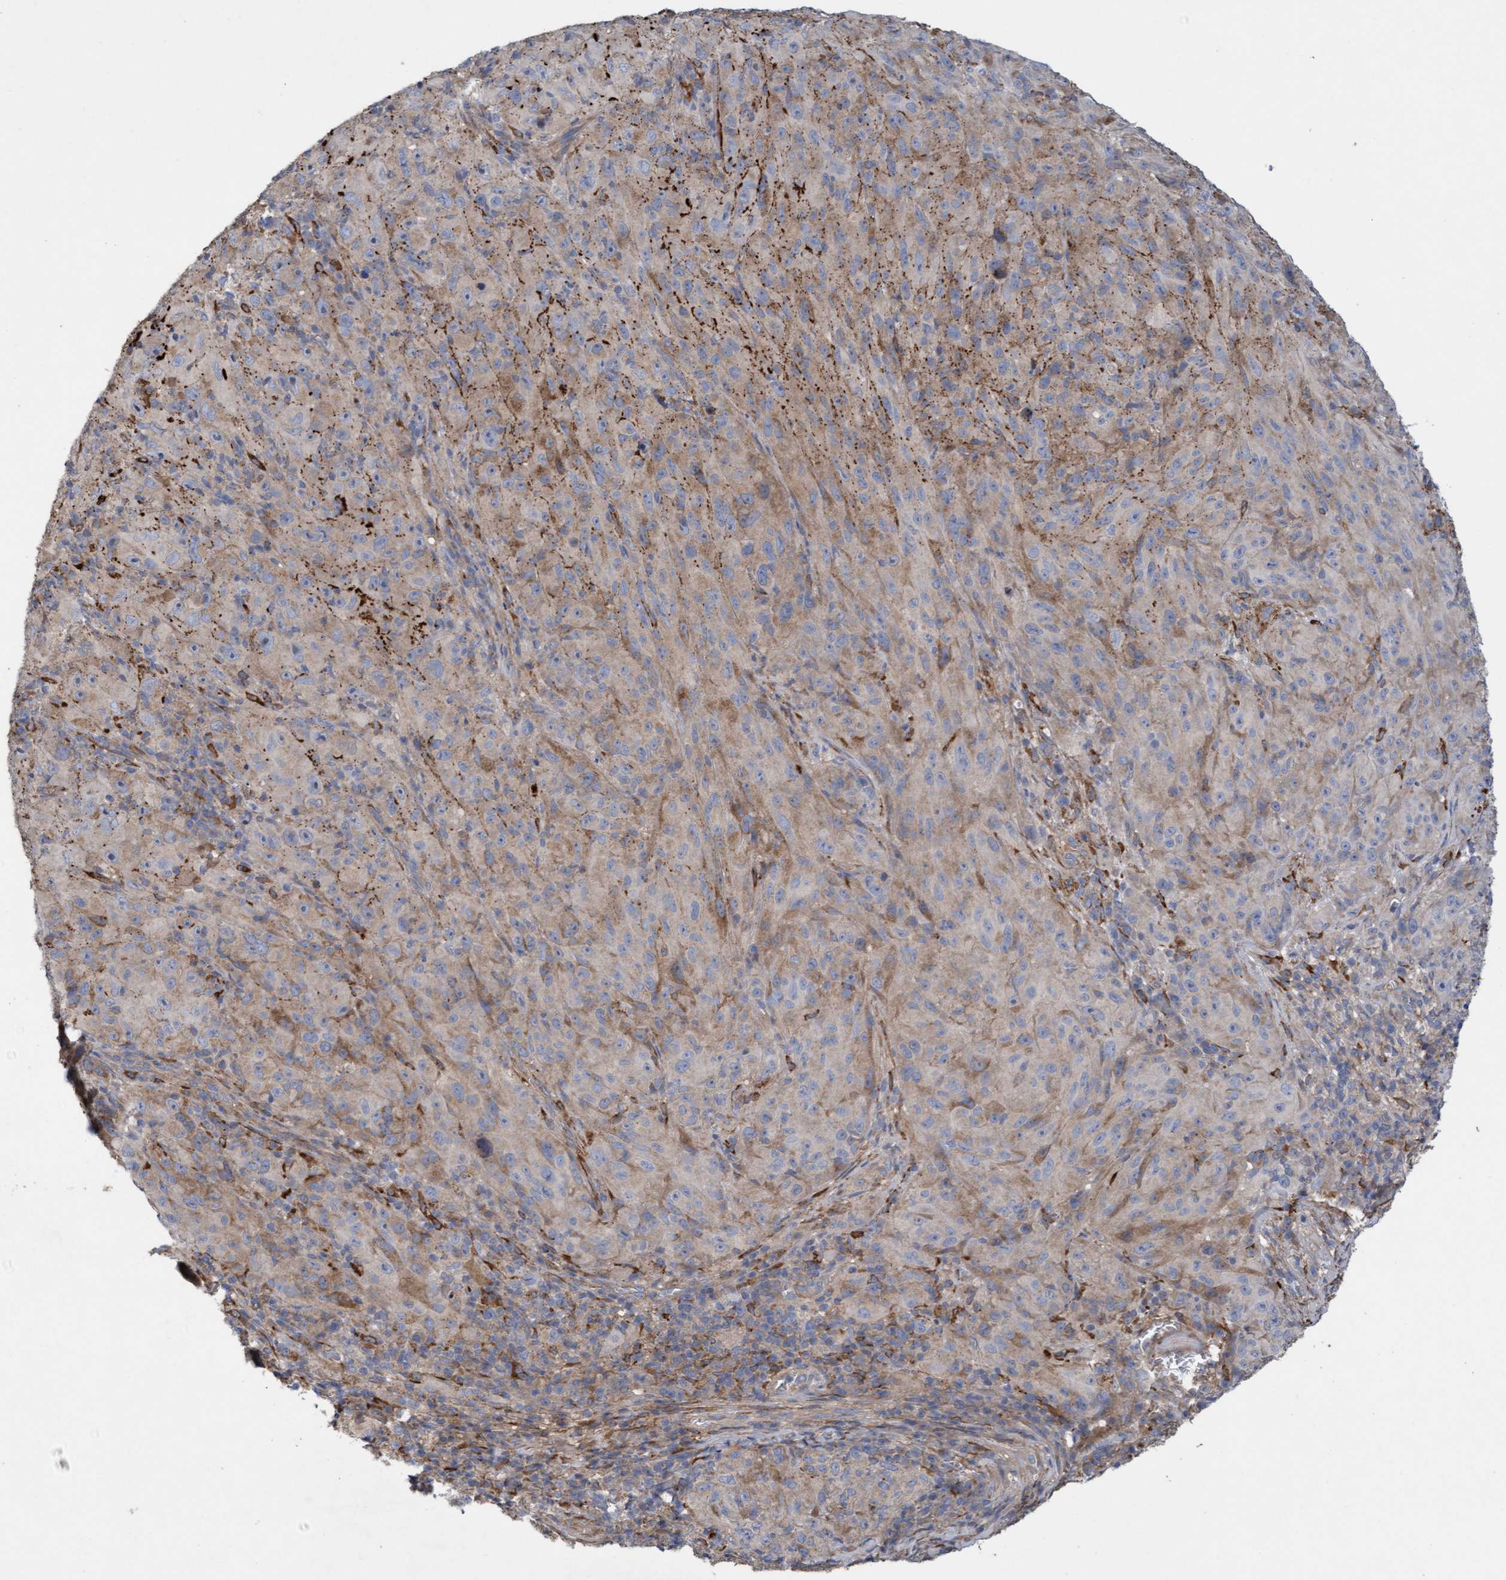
{"staining": {"intensity": "weak", "quantity": ">75%", "location": "cytoplasmic/membranous"}, "tissue": "melanoma", "cell_type": "Tumor cells", "image_type": "cancer", "snomed": [{"axis": "morphology", "description": "Malignant melanoma, NOS"}, {"axis": "topography", "description": "Skin of head"}], "caption": "This image exhibits IHC staining of melanoma, with low weak cytoplasmic/membranous positivity in approximately >75% of tumor cells.", "gene": "DDHD2", "patient": {"sex": "male", "age": 96}}